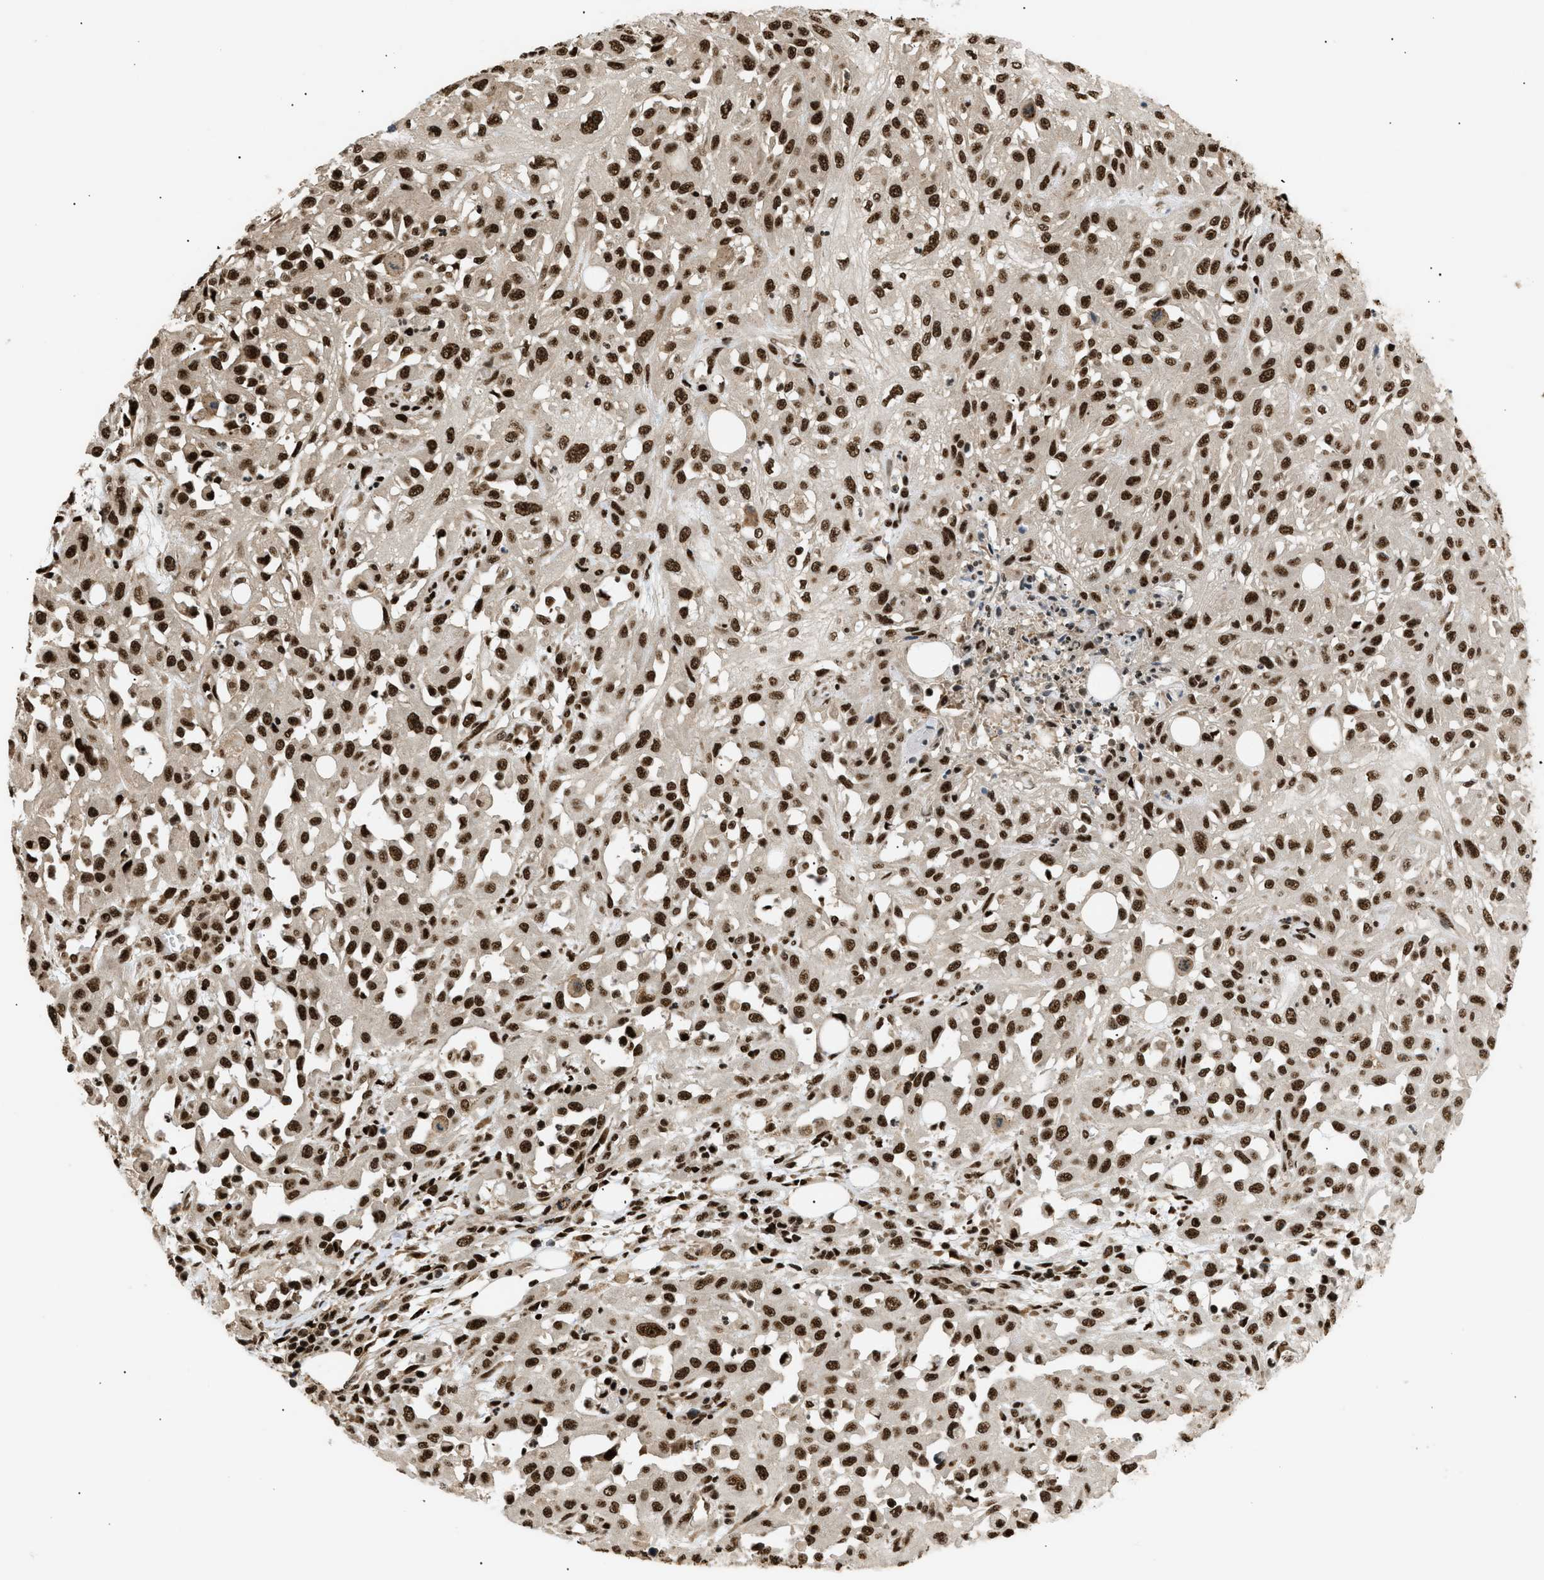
{"staining": {"intensity": "strong", "quantity": ">75%", "location": "nuclear"}, "tissue": "skin cancer", "cell_type": "Tumor cells", "image_type": "cancer", "snomed": [{"axis": "morphology", "description": "Squamous cell carcinoma, NOS"}, {"axis": "morphology", "description": "Squamous cell carcinoma, metastatic, NOS"}, {"axis": "topography", "description": "Skin"}, {"axis": "topography", "description": "Lymph node"}], "caption": "High-magnification brightfield microscopy of skin cancer stained with DAB (3,3'-diaminobenzidine) (brown) and counterstained with hematoxylin (blue). tumor cells exhibit strong nuclear positivity is seen in about>75% of cells.", "gene": "RBM5", "patient": {"sex": "male", "age": 75}}